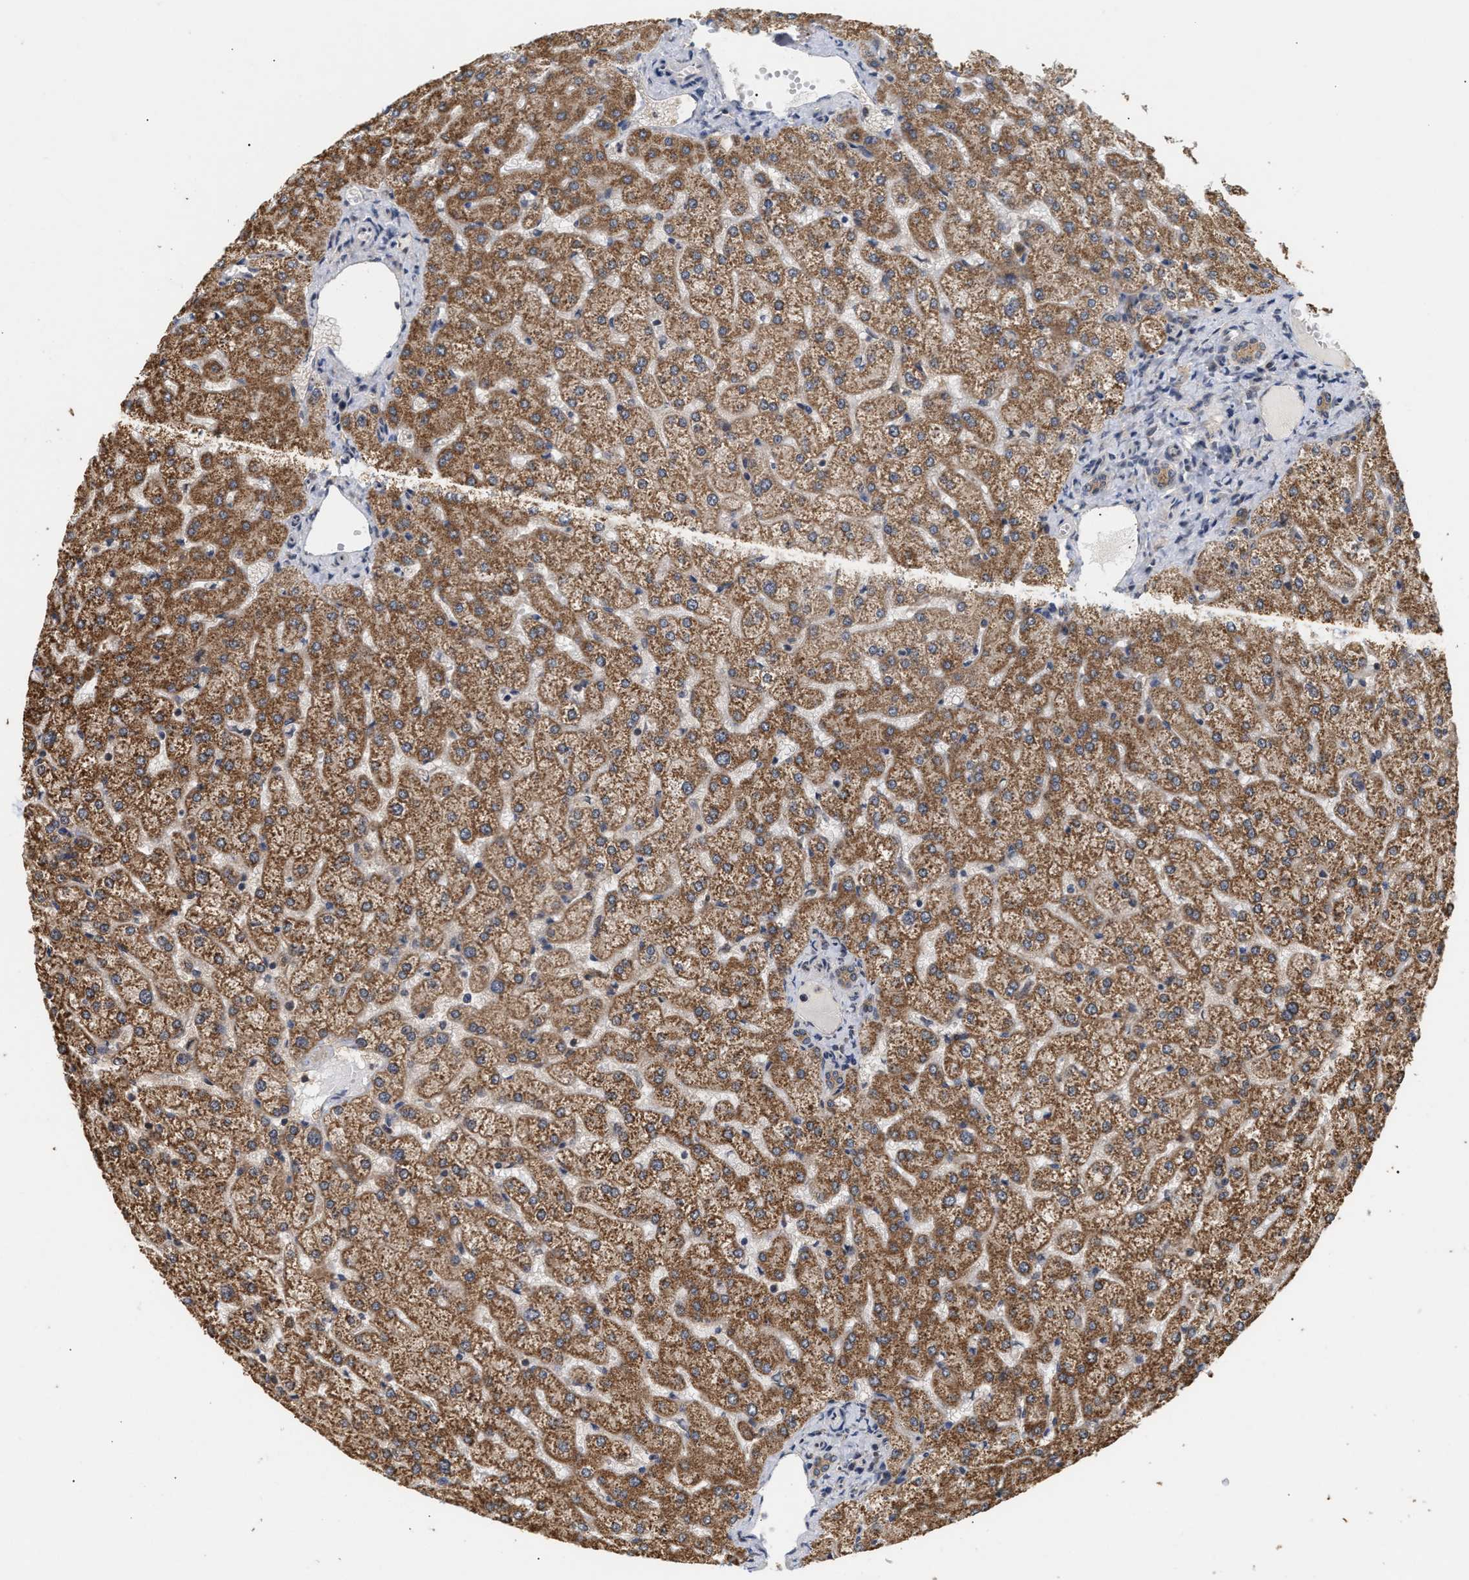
{"staining": {"intensity": "moderate", "quantity": ">75%", "location": "cytoplasmic/membranous"}, "tissue": "liver", "cell_type": "Cholangiocytes", "image_type": "normal", "snomed": [{"axis": "morphology", "description": "Normal tissue, NOS"}, {"axis": "topography", "description": "Liver"}], "caption": "Immunohistochemical staining of normal human liver shows >75% levels of moderate cytoplasmic/membranous protein staining in approximately >75% of cholangiocytes.", "gene": "ABHD5", "patient": {"sex": "female", "age": 32}}